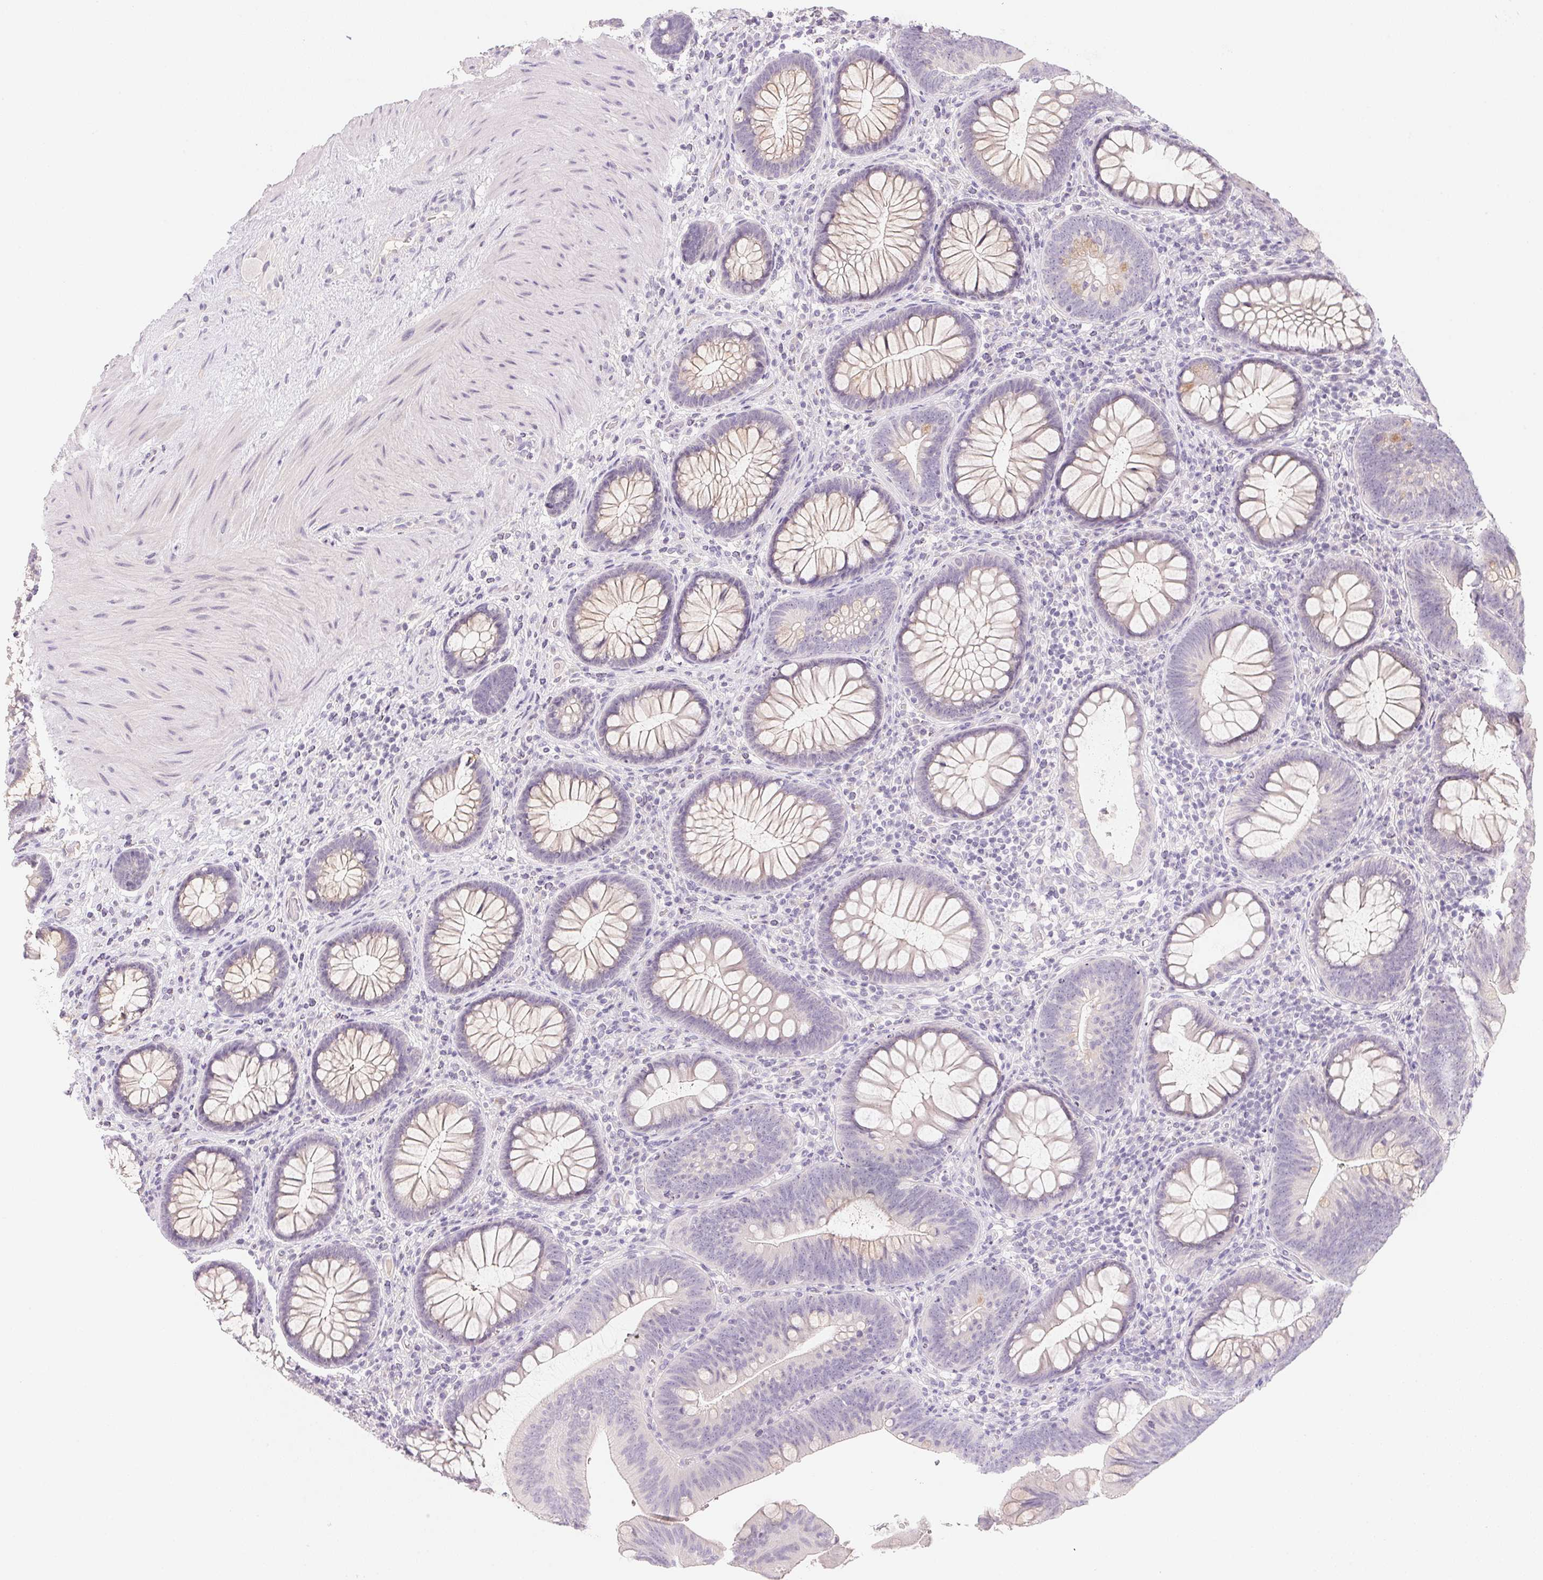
{"staining": {"intensity": "negative", "quantity": "none", "location": "none"}, "tissue": "colon", "cell_type": "Endothelial cells", "image_type": "normal", "snomed": [{"axis": "morphology", "description": "Normal tissue, NOS"}, {"axis": "morphology", "description": "Adenoma, NOS"}, {"axis": "topography", "description": "Soft tissue"}, {"axis": "topography", "description": "Colon"}], "caption": "Immunohistochemistry photomicrograph of unremarkable colon: human colon stained with DAB reveals no significant protein expression in endothelial cells.", "gene": "MCOLN3", "patient": {"sex": "male", "age": 47}}